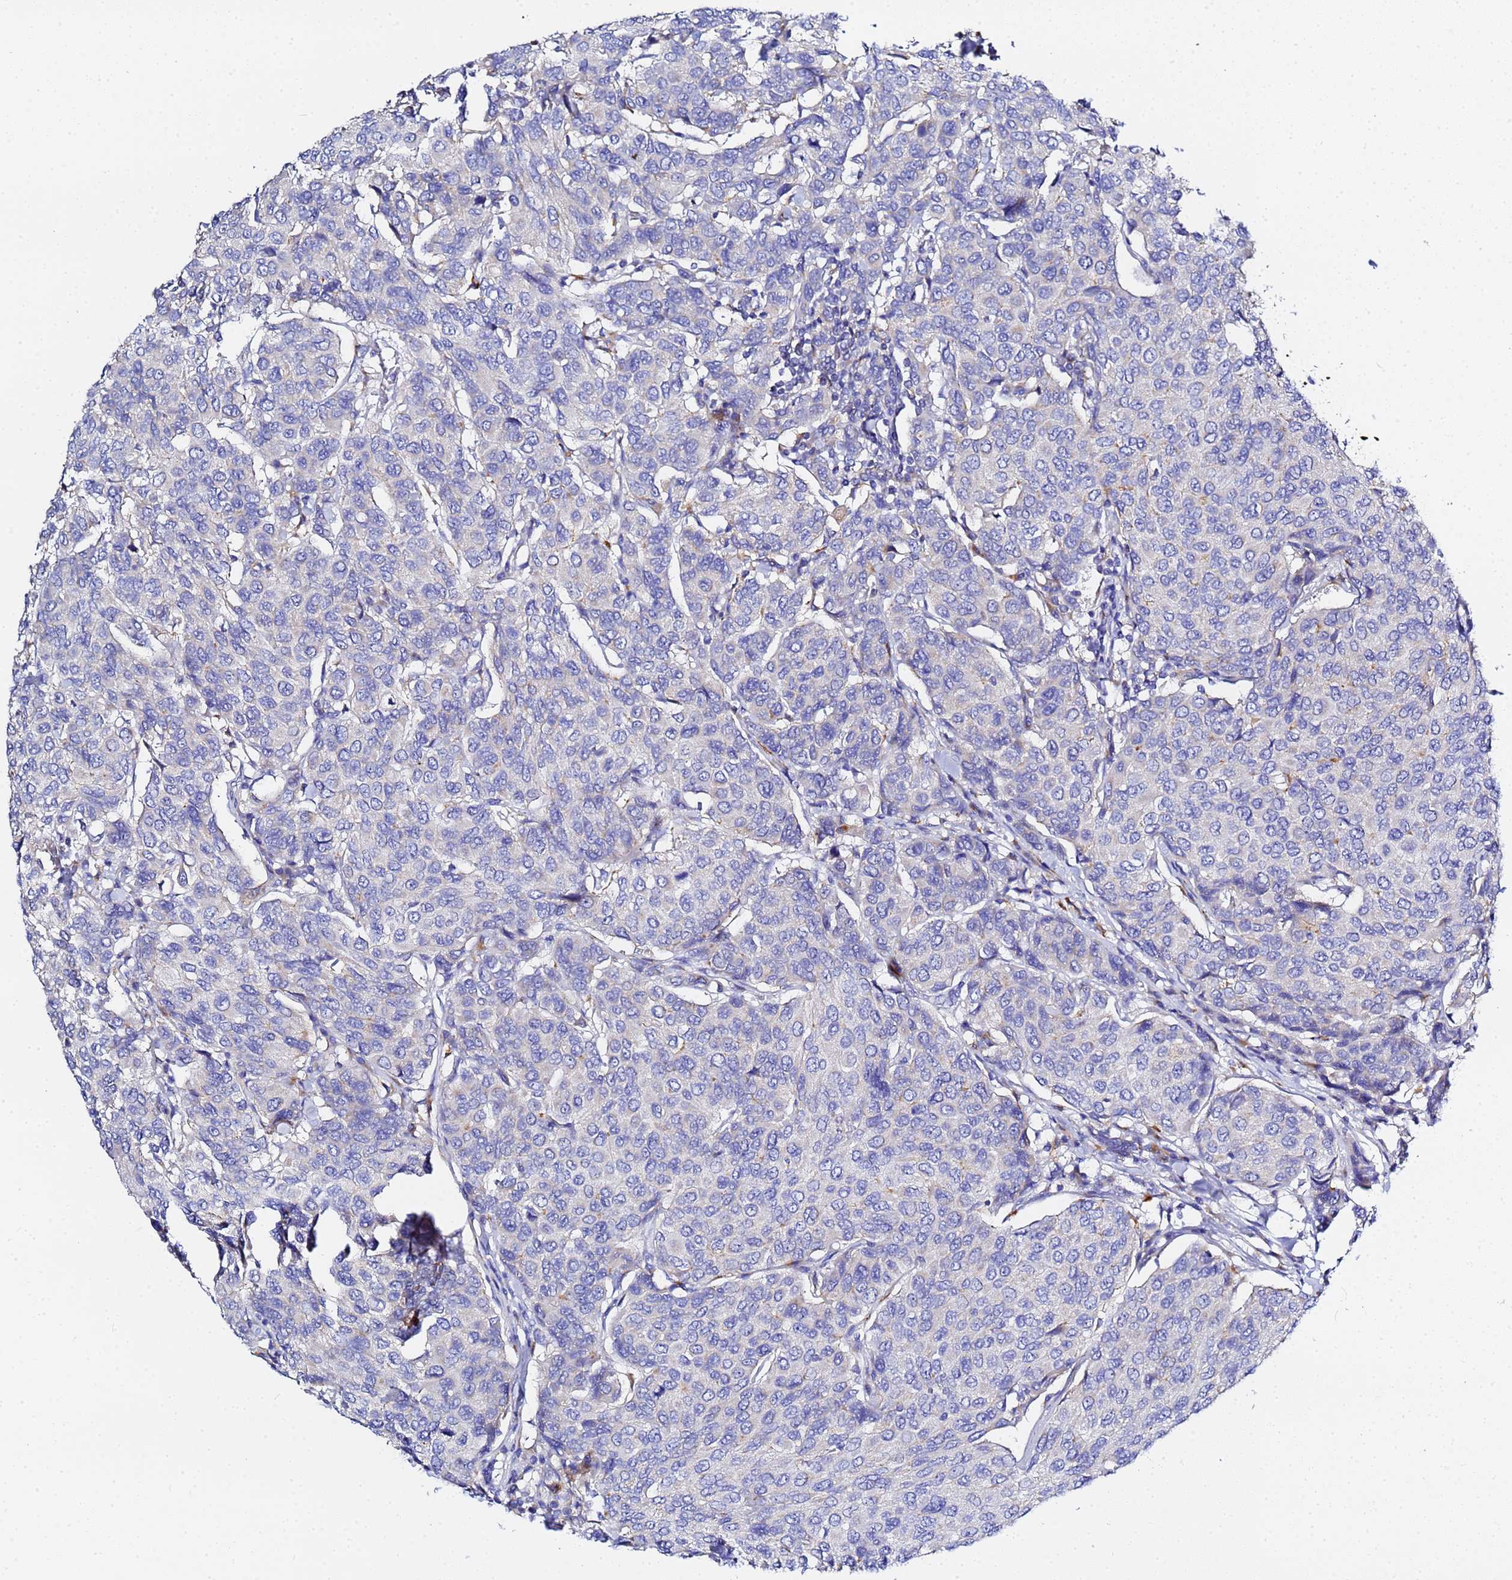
{"staining": {"intensity": "negative", "quantity": "none", "location": "none"}, "tissue": "breast cancer", "cell_type": "Tumor cells", "image_type": "cancer", "snomed": [{"axis": "morphology", "description": "Duct carcinoma"}, {"axis": "topography", "description": "Breast"}], "caption": "The histopathology image exhibits no significant expression in tumor cells of intraductal carcinoma (breast). (DAB immunohistochemistry, high magnification).", "gene": "VTI1B", "patient": {"sex": "female", "age": 55}}